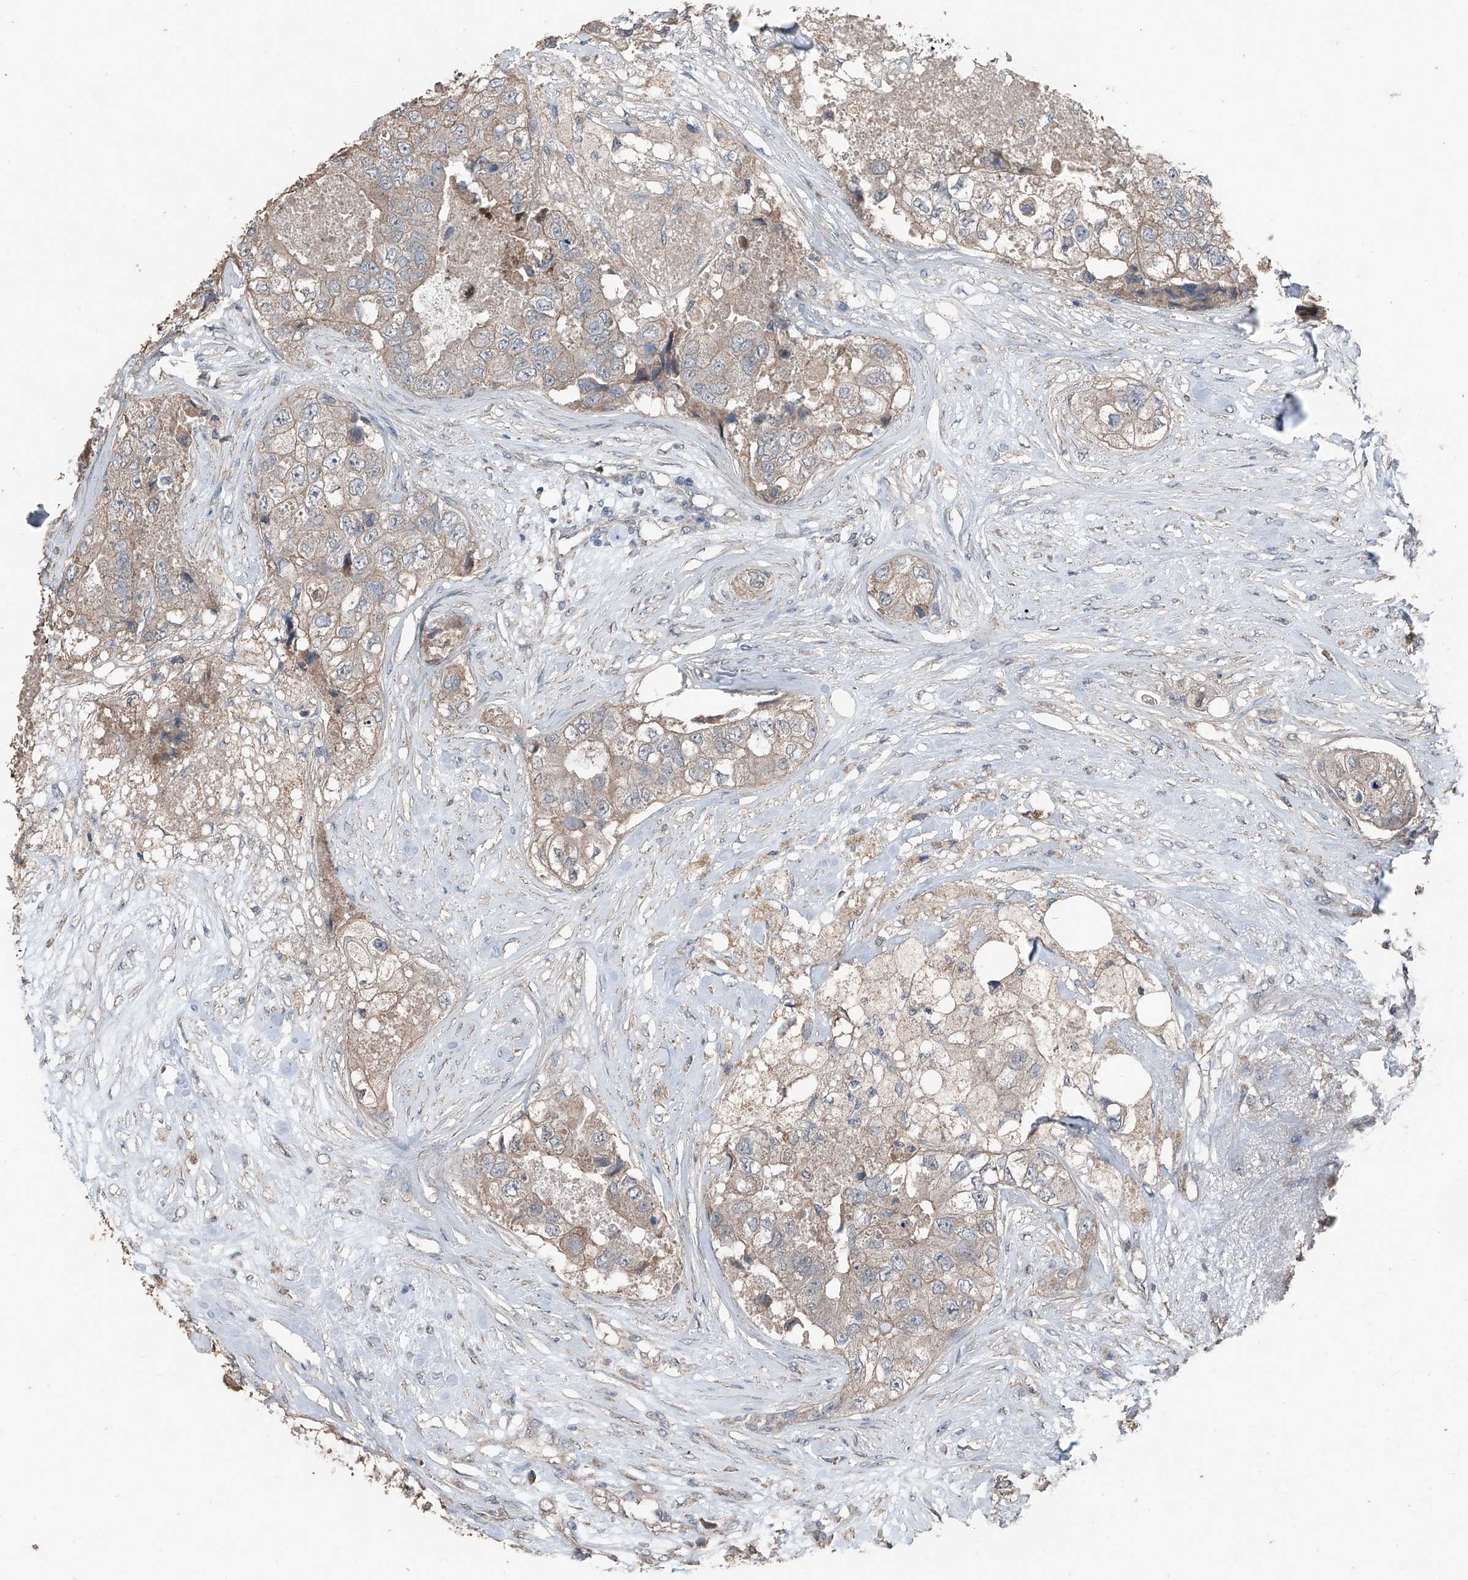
{"staining": {"intensity": "weak", "quantity": "25%-75%", "location": "cytoplasmic/membranous"}, "tissue": "breast cancer", "cell_type": "Tumor cells", "image_type": "cancer", "snomed": [{"axis": "morphology", "description": "Duct carcinoma"}, {"axis": "topography", "description": "Breast"}], "caption": "Protein expression analysis of human breast cancer reveals weak cytoplasmic/membranous positivity in about 25%-75% of tumor cells. The protein of interest is shown in brown color, while the nuclei are stained blue.", "gene": "MAMLD1", "patient": {"sex": "female", "age": 62}}